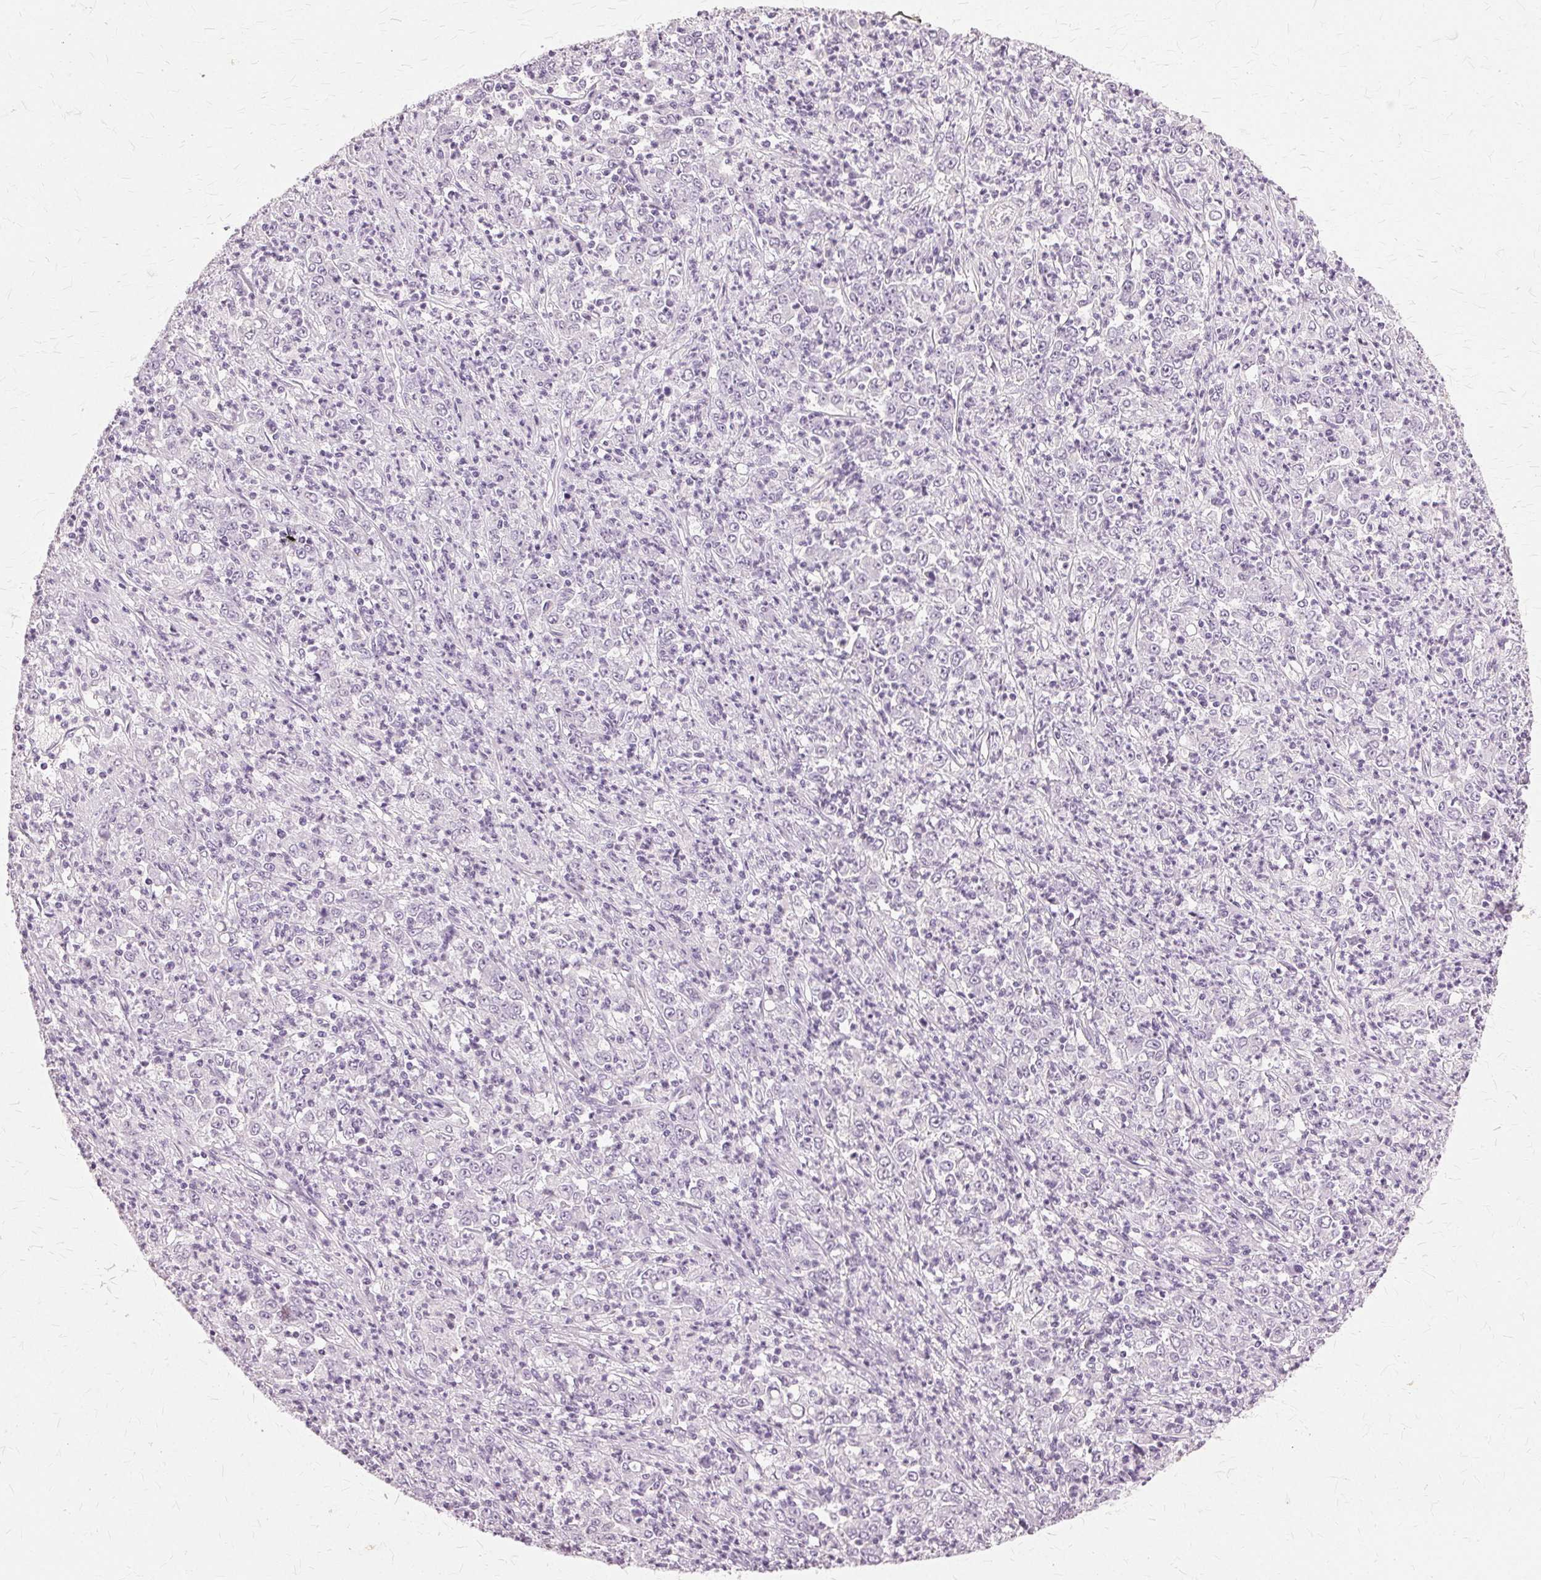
{"staining": {"intensity": "negative", "quantity": "none", "location": "none"}, "tissue": "stomach cancer", "cell_type": "Tumor cells", "image_type": "cancer", "snomed": [{"axis": "morphology", "description": "Adenocarcinoma, NOS"}, {"axis": "topography", "description": "Stomach, lower"}], "caption": "This is a image of immunohistochemistry staining of stomach adenocarcinoma, which shows no expression in tumor cells.", "gene": "SLC45A3", "patient": {"sex": "female", "age": 71}}